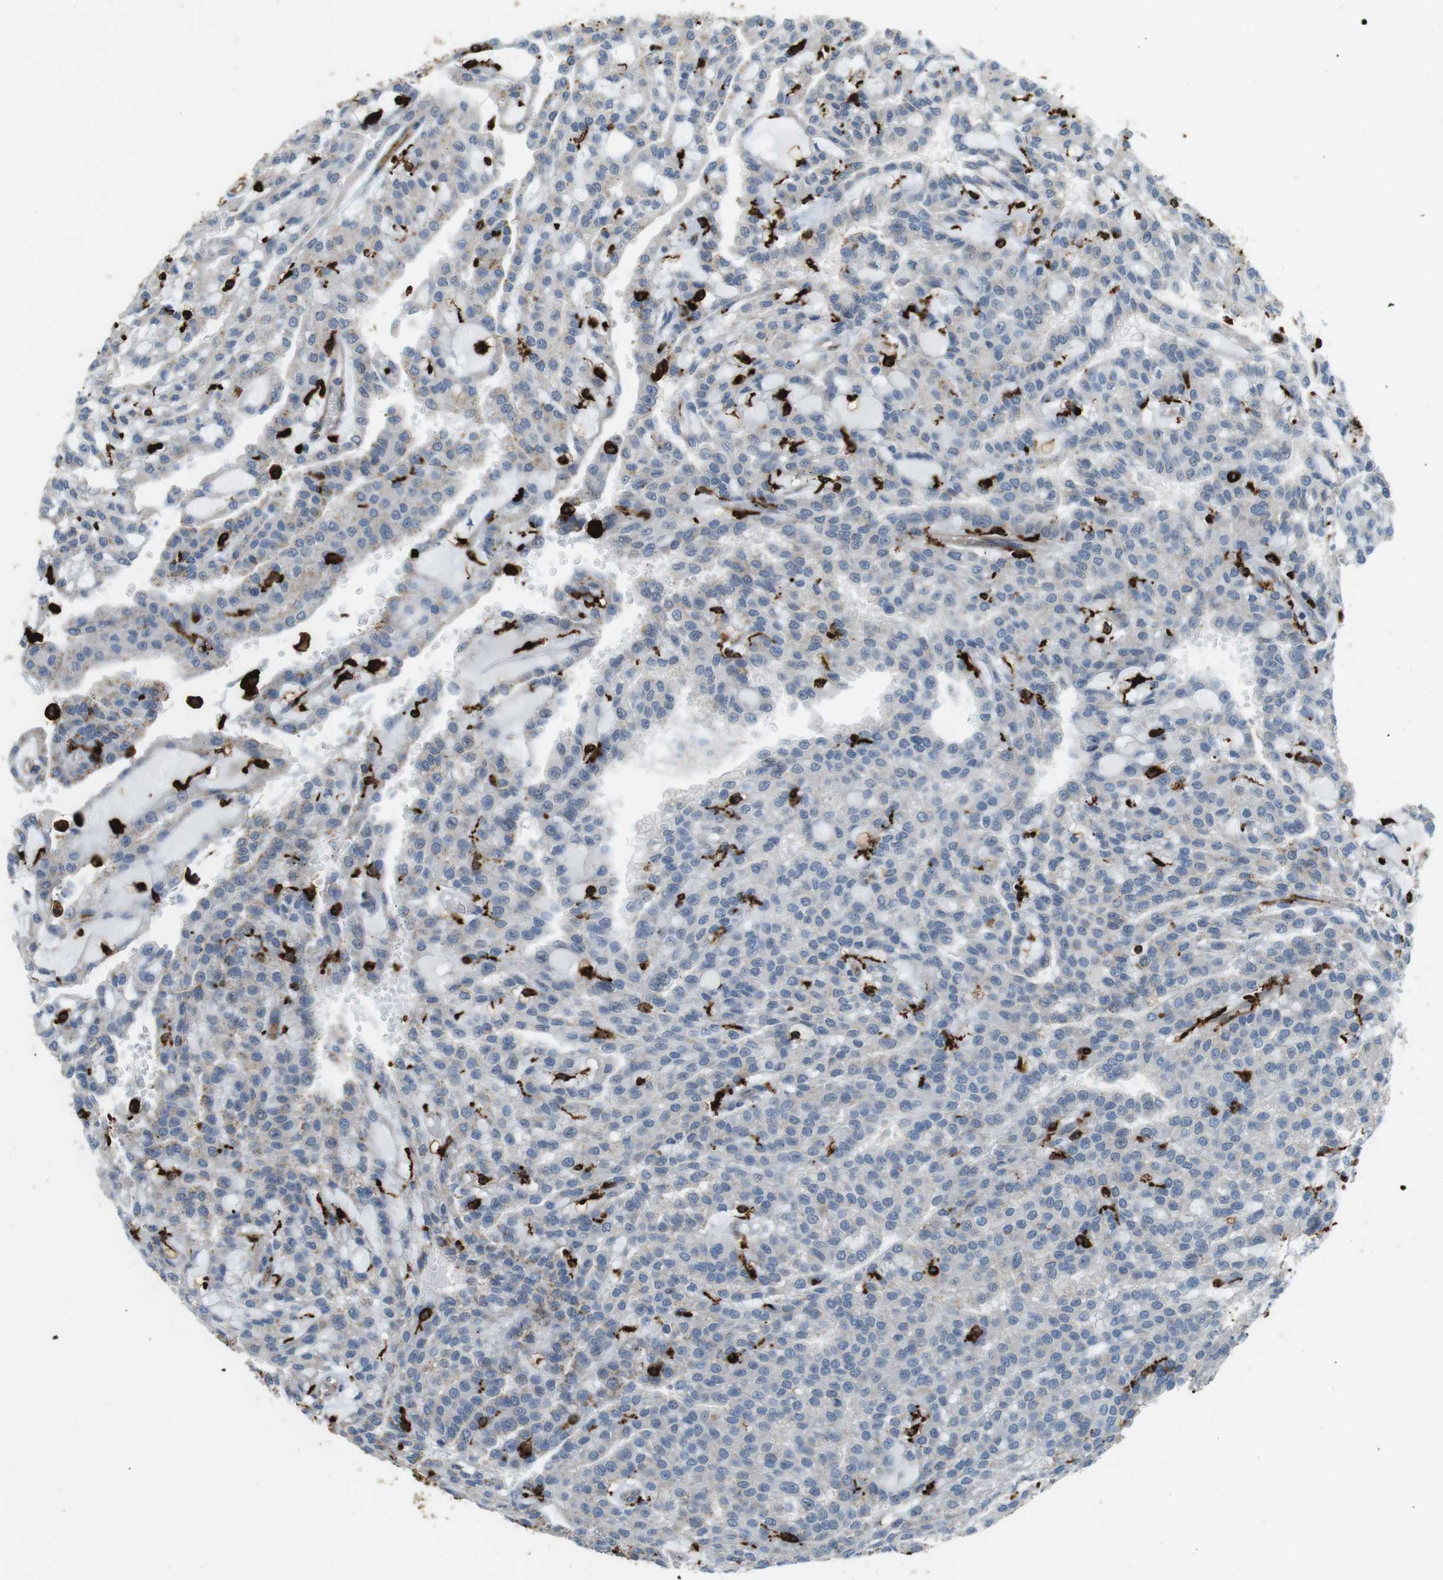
{"staining": {"intensity": "negative", "quantity": "none", "location": "none"}, "tissue": "renal cancer", "cell_type": "Tumor cells", "image_type": "cancer", "snomed": [{"axis": "morphology", "description": "Adenocarcinoma, NOS"}, {"axis": "topography", "description": "Kidney"}], "caption": "Tumor cells show no significant protein positivity in renal adenocarcinoma.", "gene": "HLA-DRA", "patient": {"sex": "male", "age": 63}}